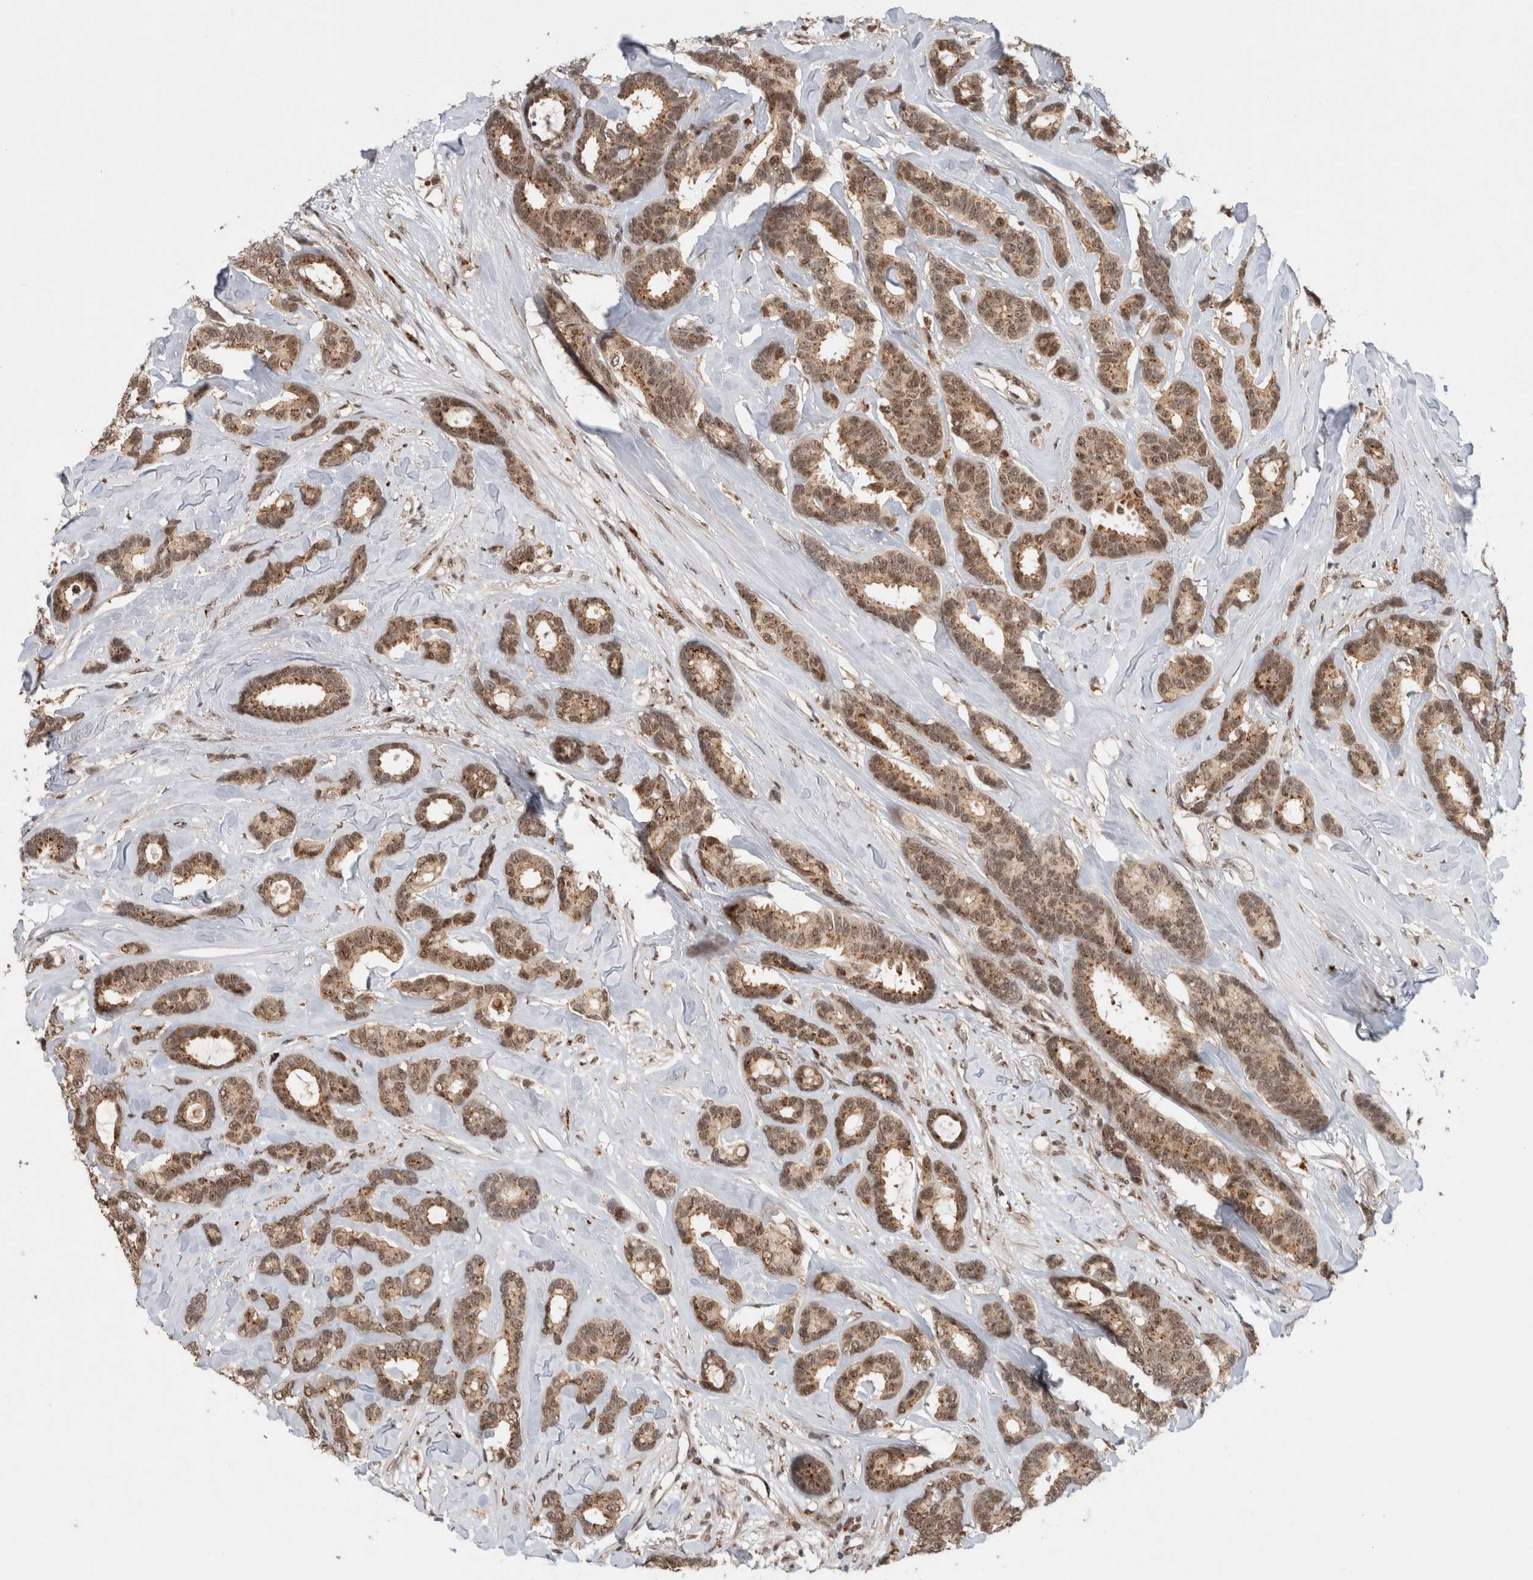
{"staining": {"intensity": "moderate", "quantity": ">75%", "location": "cytoplasmic/membranous,nuclear"}, "tissue": "breast cancer", "cell_type": "Tumor cells", "image_type": "cancer", "snomed": [{"axis": "morphology", "description": "Duct carcinoma"}, {"axis": "topography", "description": "Breast"}], "caption": "A micrograph of intraductal carcinoma (breast) stained for a protein shows moderate cytoplasmic/membranous and nuclear brown staining in tumor cells. (IHC, brightfield microscopy, high magnification).", "gene": "MPHOSPH6", "patient": {"sex": "female", "age": 87}}